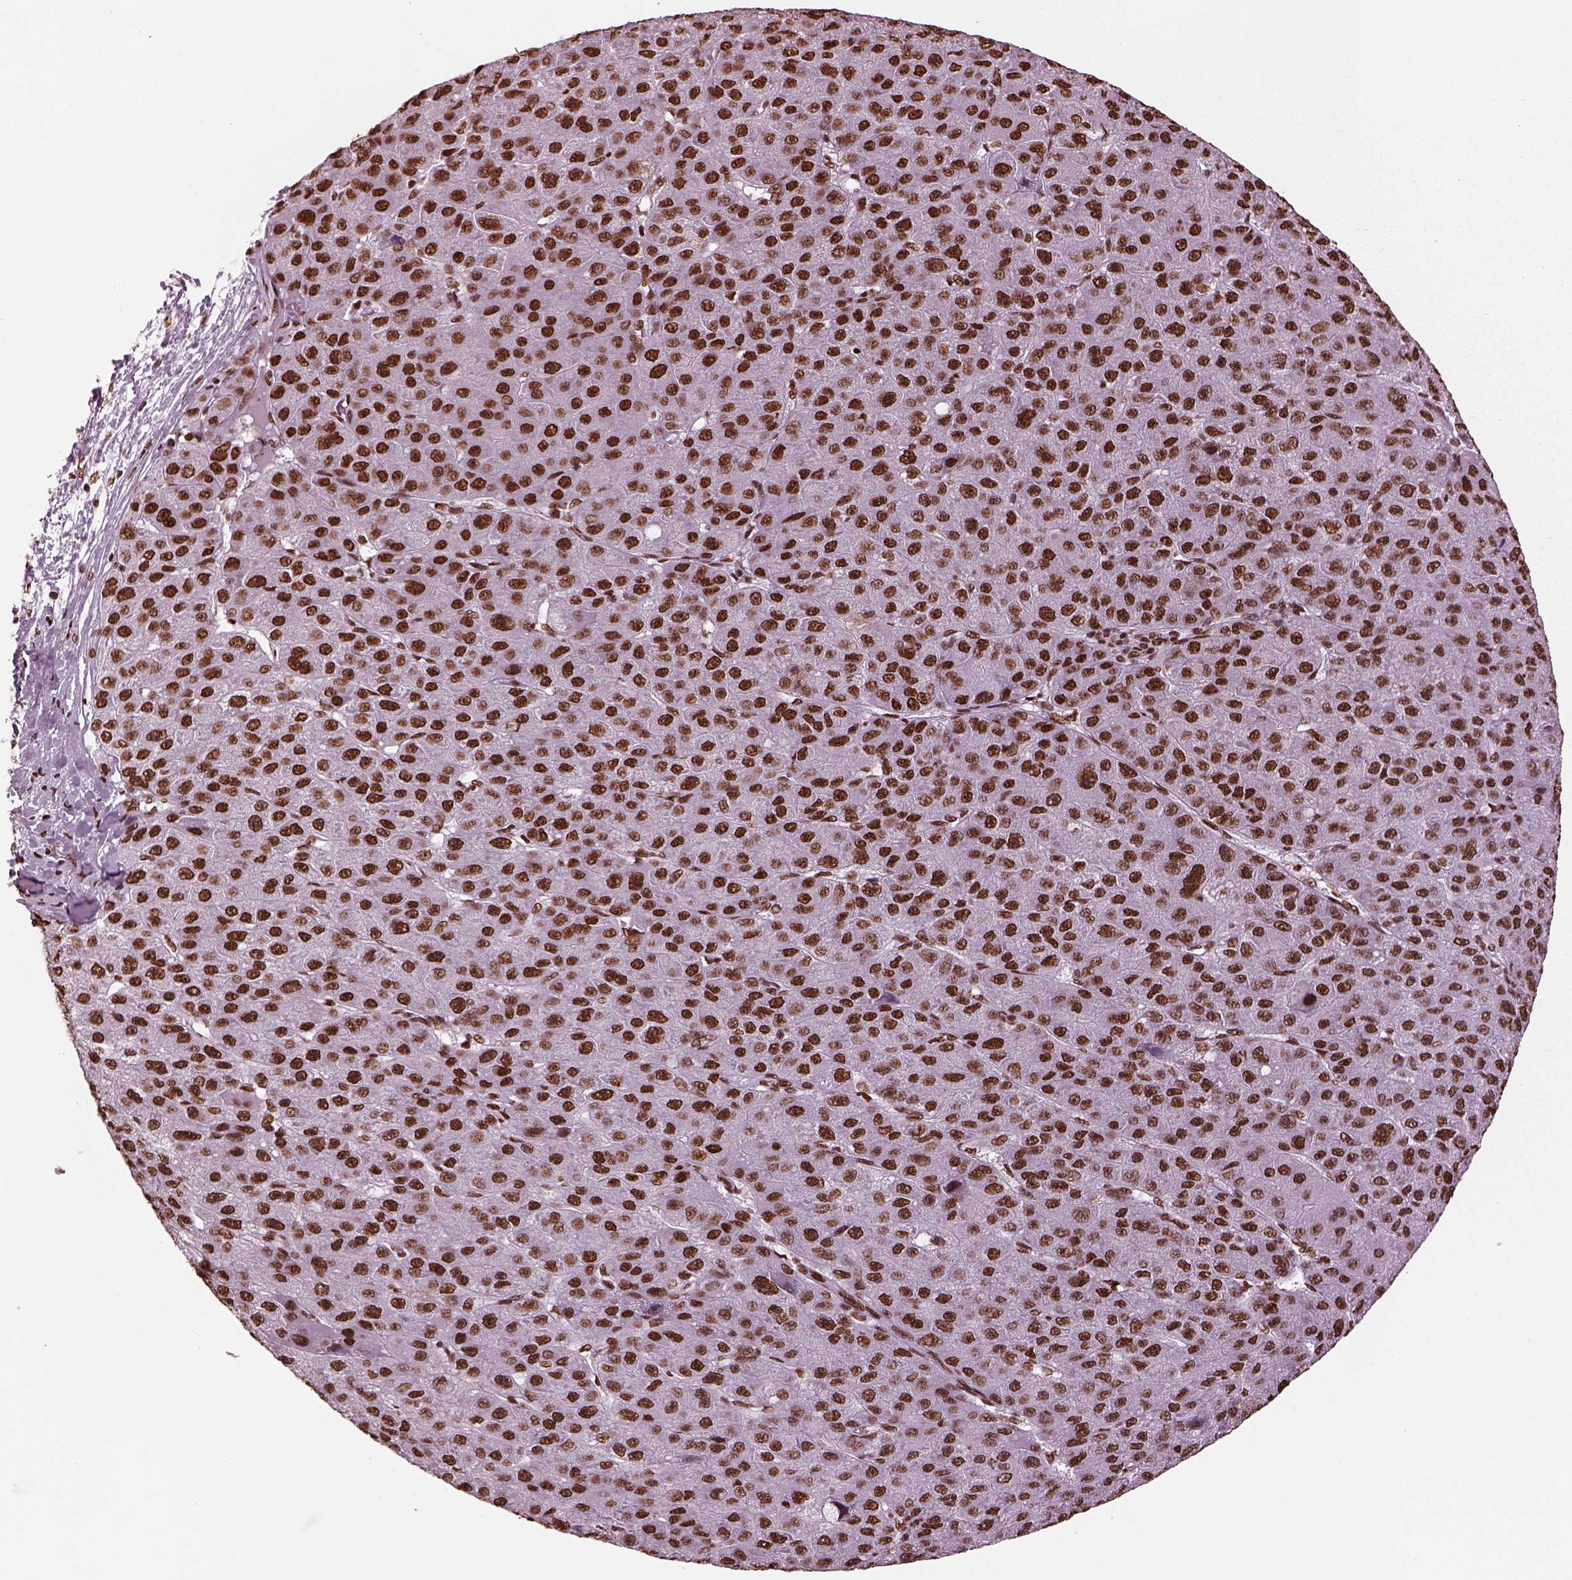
{"staining": {"intensity": "strong", "quantity": ">75%", "location": "nuclear"}, "tissue": "liver cancer", "cell_type": "Tumor cells", "image_type": "cancer", "snomed": [{"axis": "morphology", "description": "Carcinoma, Hepatocellular, NOS"}, {"axis": "topography", "description": "Liver"}], "caption": "Protein analysis of liver cancer (hepatocellular carcinoma) tissue shows strong nuclear expression in approximately >75% of tumor cells.", "gene": "CBFA2T3", "patient": {"sex": "male", "age": 67}}